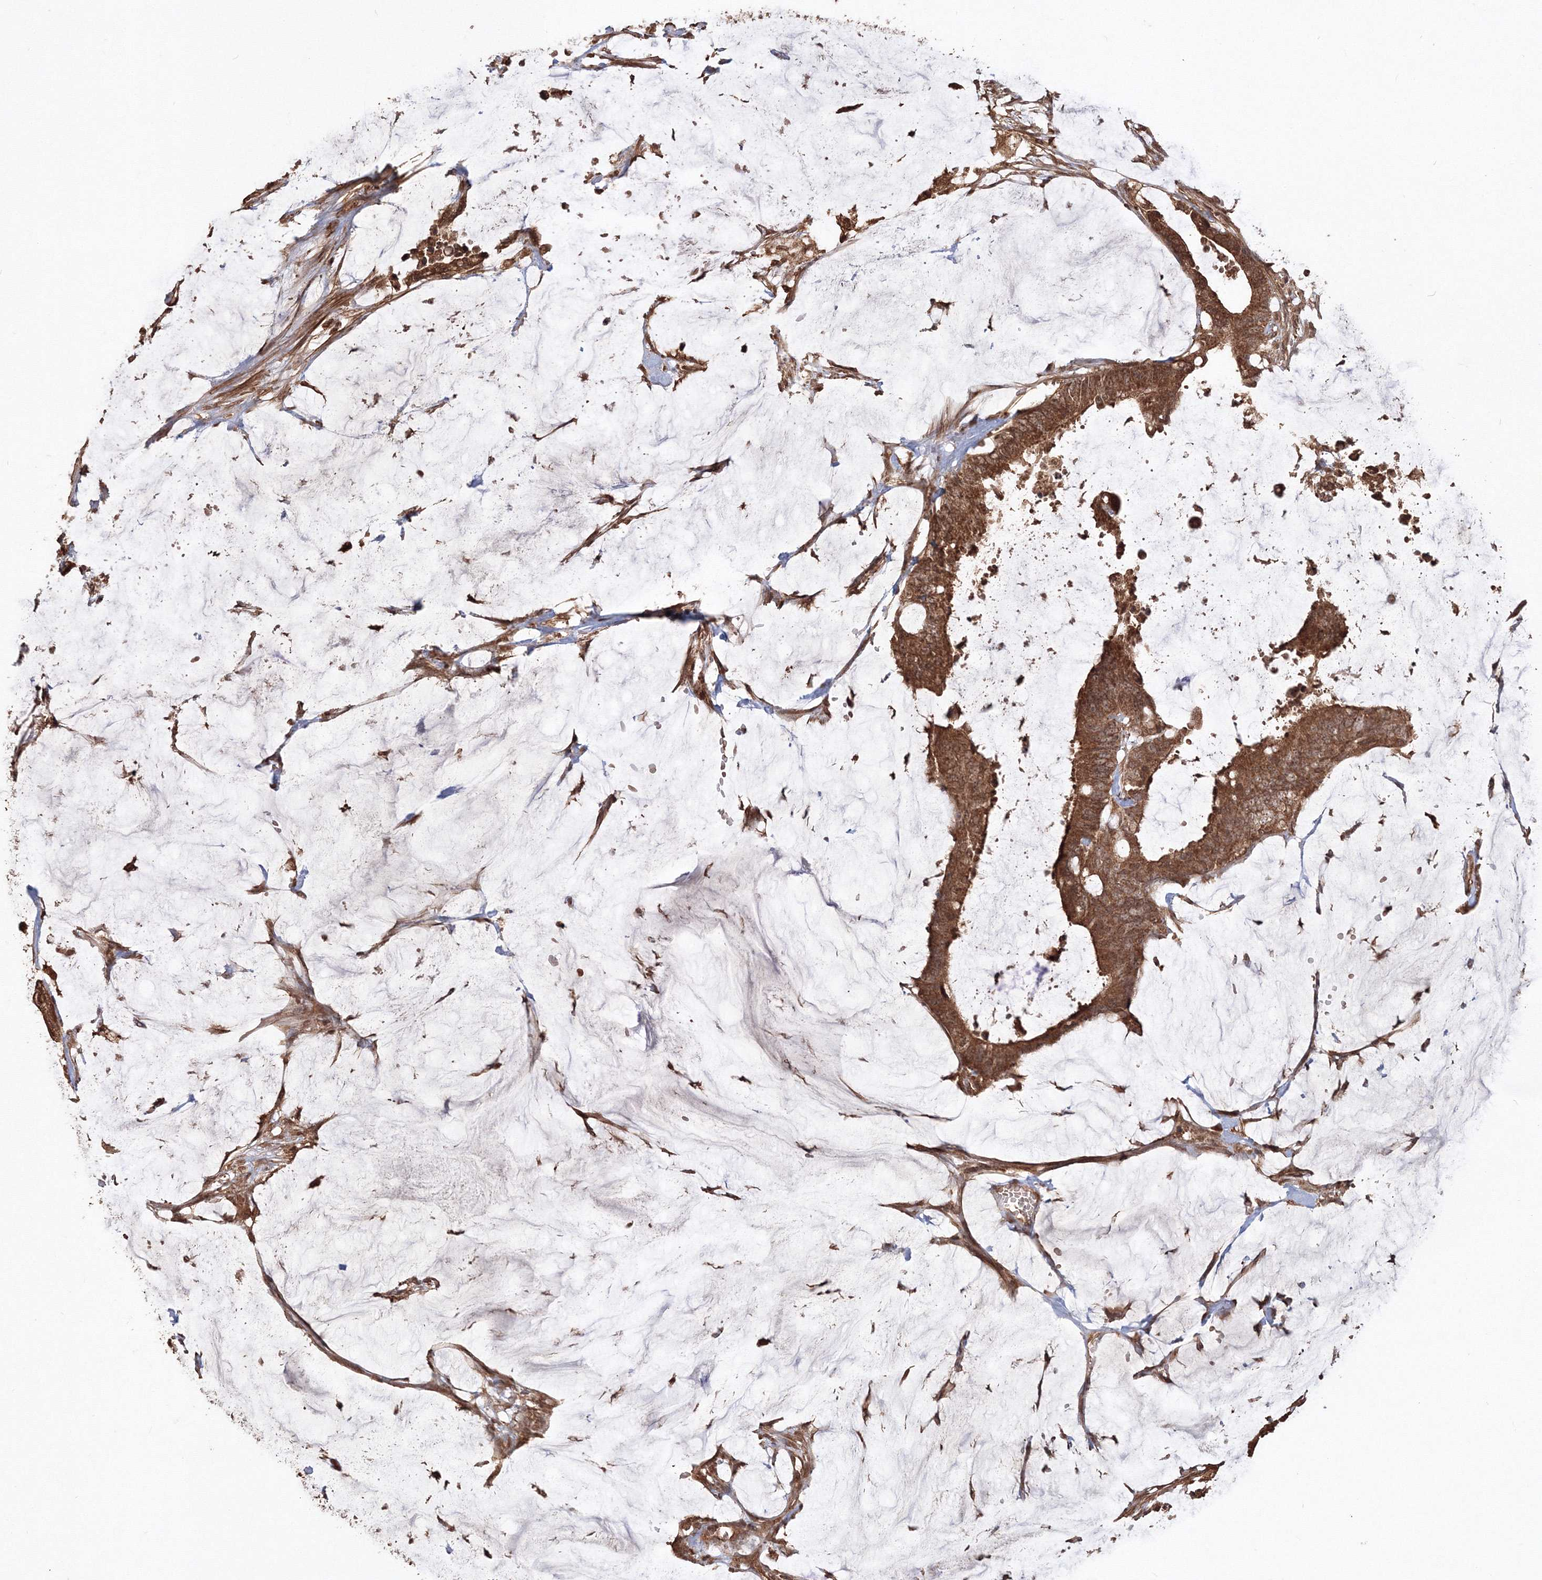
{"staining": {"intensity": "moderate", "quantity": ">75%", "location": "cytoplasmic/membranous,nuclear"}, "tissue": "colorectal cancer", "cell_type": "Tumor cells", "image_type": "cancer", "snomed": [{"axis": "morphology", "description": "Adenocarcinoma, NOS"}, {"axis": "topography", "description": "Rectum"}], "caption": "Colorectal cancer tissue exhibits moderate cytoplasmic/membranous and nuclear expression in approximately >75% of tumor cells, visualized by immunohistochemistry. The staining was performed using DAB to visualize the protein expression in brown, while the nuclei were stained in blue with hematoxylin (Magnification: 20x).", "gene": "CCDC122", "patient": {"sex": "female", "age": 66}}